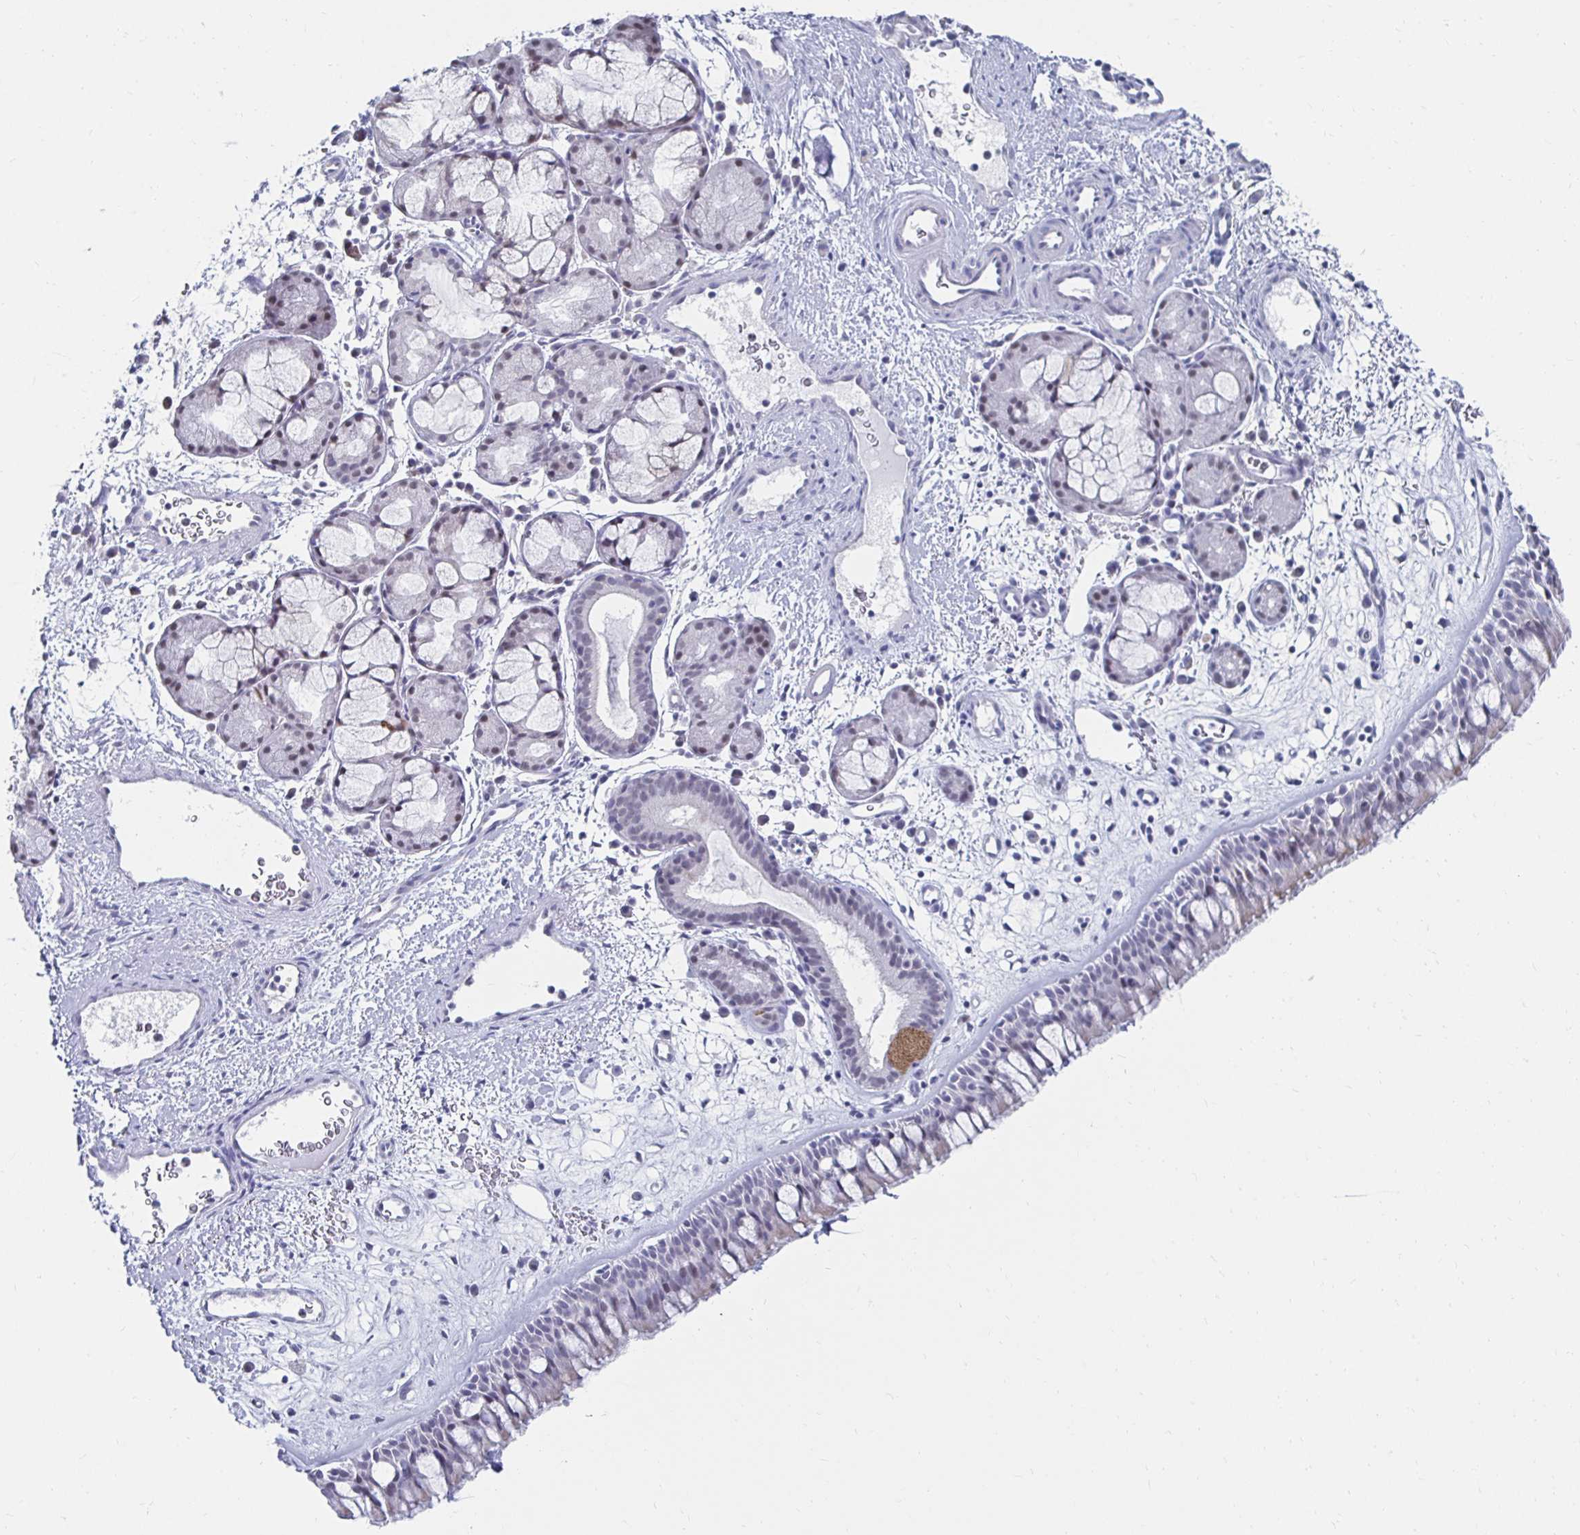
{"staining": {"intensity": "negative", "quantity": "none", "location": "none"}, "tissue": "nasopharynx", "cell_type": "Respiratory epithelial cells", "image_type": "normal", "snomed": [{"axis": "morphology", "description": "Normal tissue, NOS"}, {"axis": "topography", "description": "Nasopharynx"}], "caption": "Nasopharynx was stained to show a protein in brown. There is no significant expression in respiratory epithelial cells. (DAB (3,3'-diaminobenzidine) immunohistochemistry (IHC) visualized using brightfield microscopy, high magnification).", "gene": "NOCT", "patient": {"sex": "male", "age": 65}}